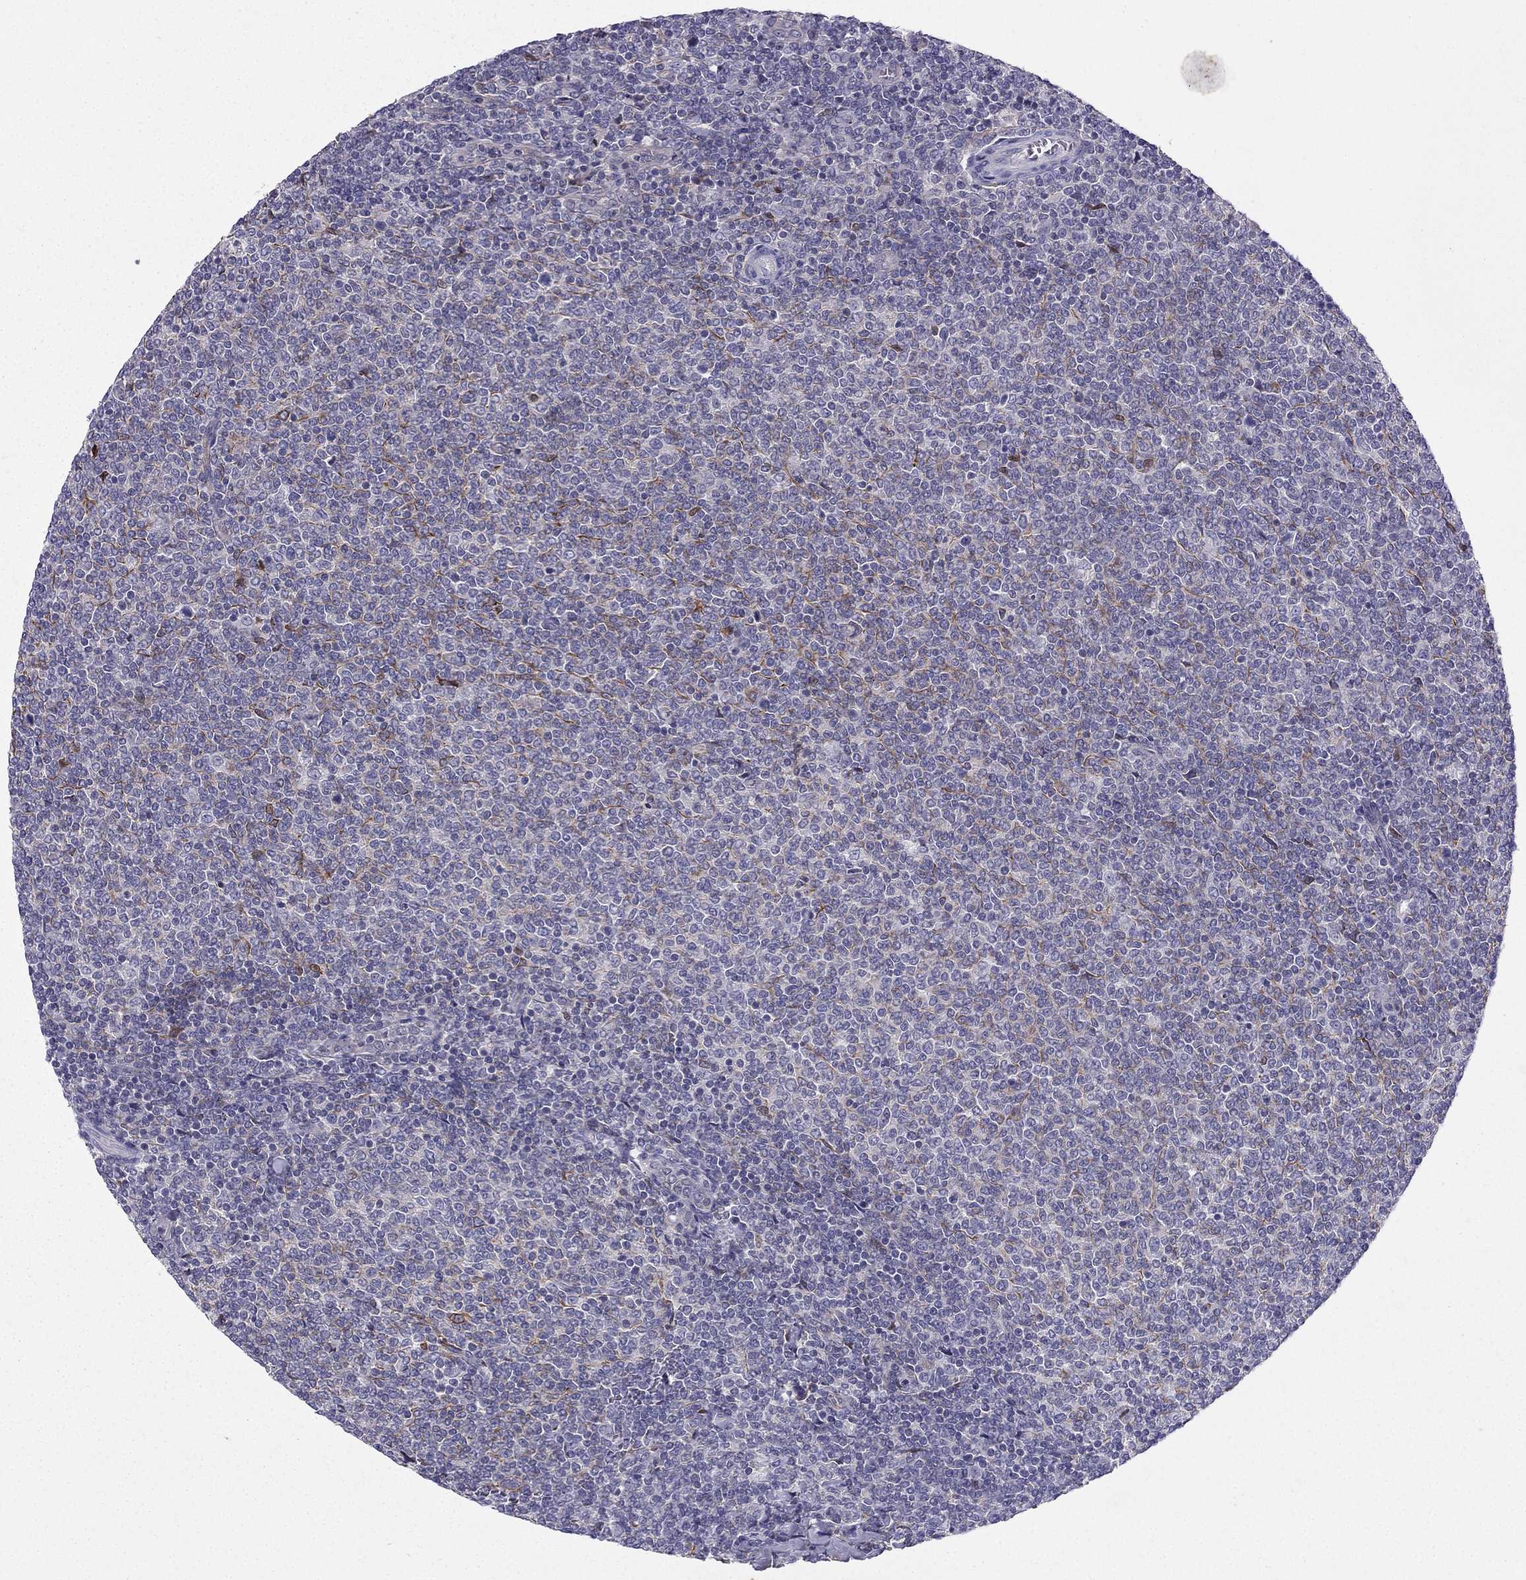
{"staining": {"intensity": "negative", "quantity": "none", "location": "none"}, "tissue": "lymphoma", "cell_type": "Tumor cells", "image_type": "cancer", "snomed": [{"axis": "morphology", "description": "Malignant lymphoma, non-Hodgkin's type, Low grade"}, {"axis": "topography", "description": "Lymph node"}], "caption": "A photomicrograph of human lymphoma is negative for staining in tumor cells.", "gene": "SYT5", "patient": {"sex": "male", "age": 52}}